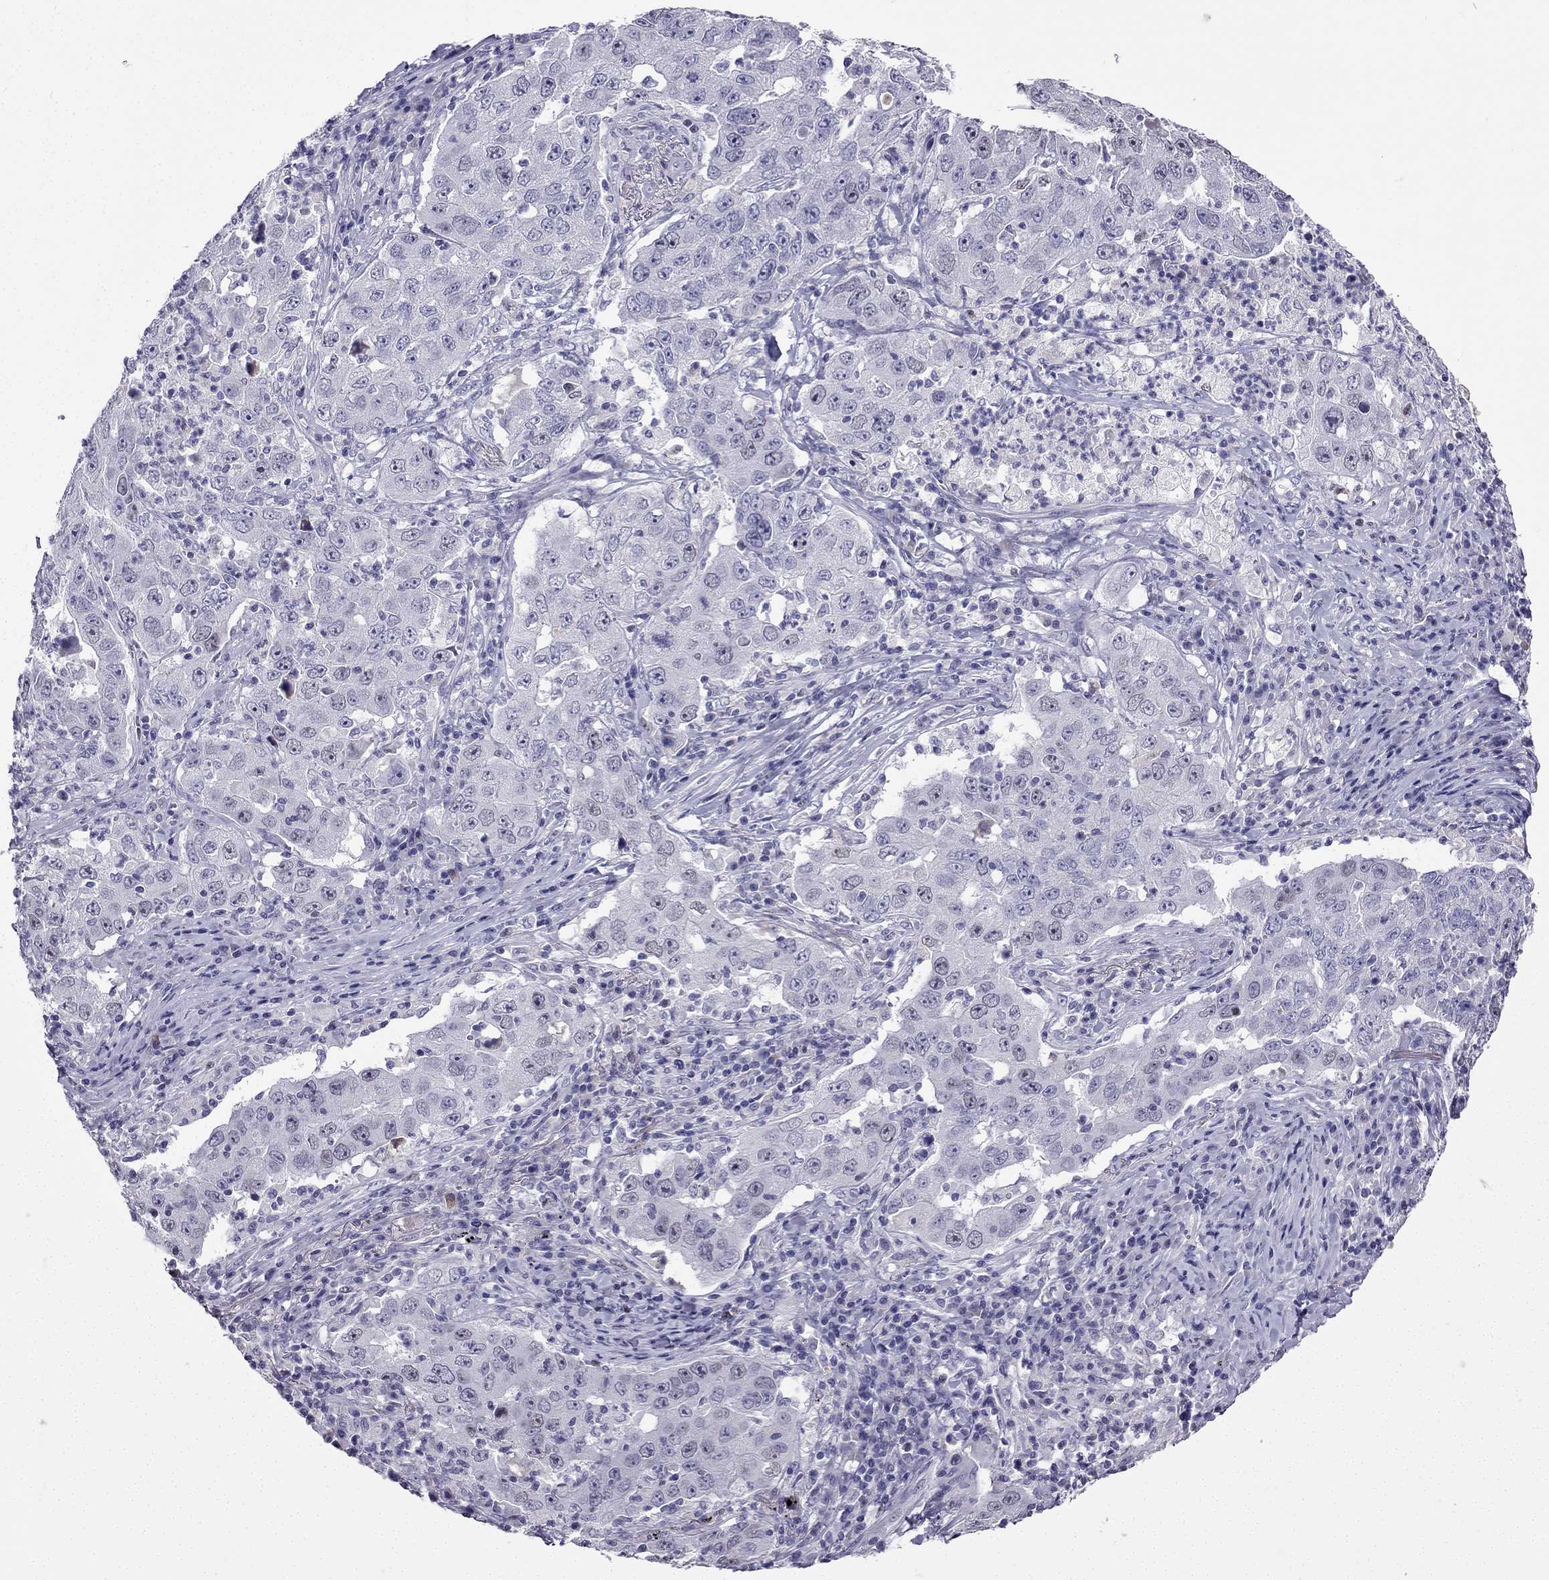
{"staining": {"intensity": "negative", "quantity": "none", "location": "none"}, "tissue": "lung cancer", "cell_type": "Tumor cells", "image_type": "cancer", "snomed": [{"axis": "morphology", "description": "Adenocarcinoma, NOS"}, {"axis": "topography", "description": "Lung"}], "caption": "Immunohistochemical staining of human adenocarcinoma (lung) shows no significant expression in tumor cells.", "gene": "UHRF1", "patient": {"sex": "male", "age": 73}}